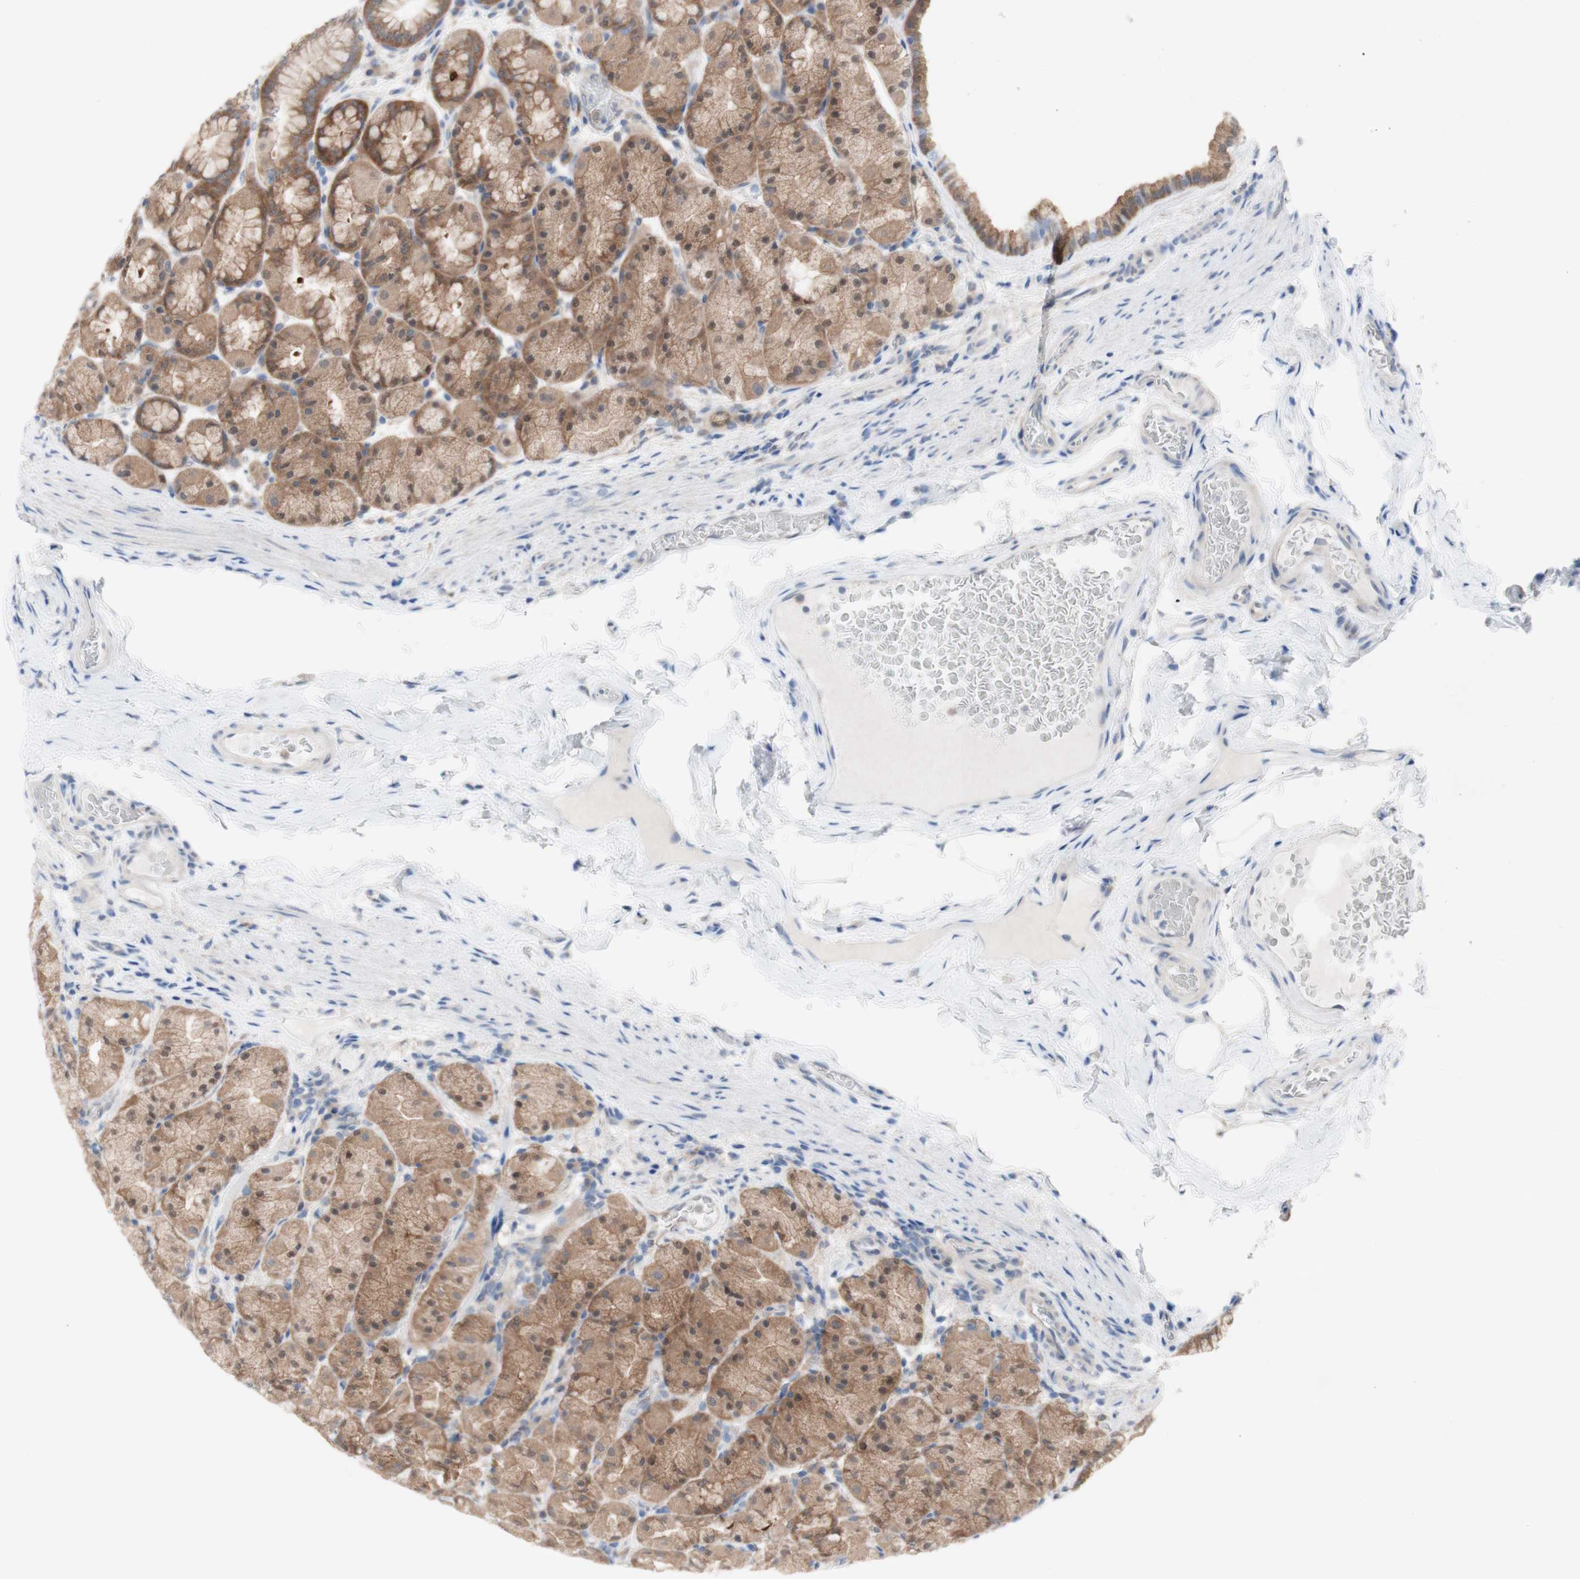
{"staining": {"intensity": "moderate", "quantity": ">75%", "location": "cytoplasmic/membranous"}, "tissue": "stomach", "cell_type": "Glandular cells", "image_type": "normal", "snomed": [{"axis": "morphology", "description": "Normal tissue, NOS"}, {"axis": "topography", "description": "Stomach, upper"}], "caption": "Unremarkable stomach reveals moderate cytoplasmic/membranous staining in about >75% of glandular cells, visualized by immunohistochemistry.", "gene": "PRMT5", "patient": {"sex": "male", "age": 68}}